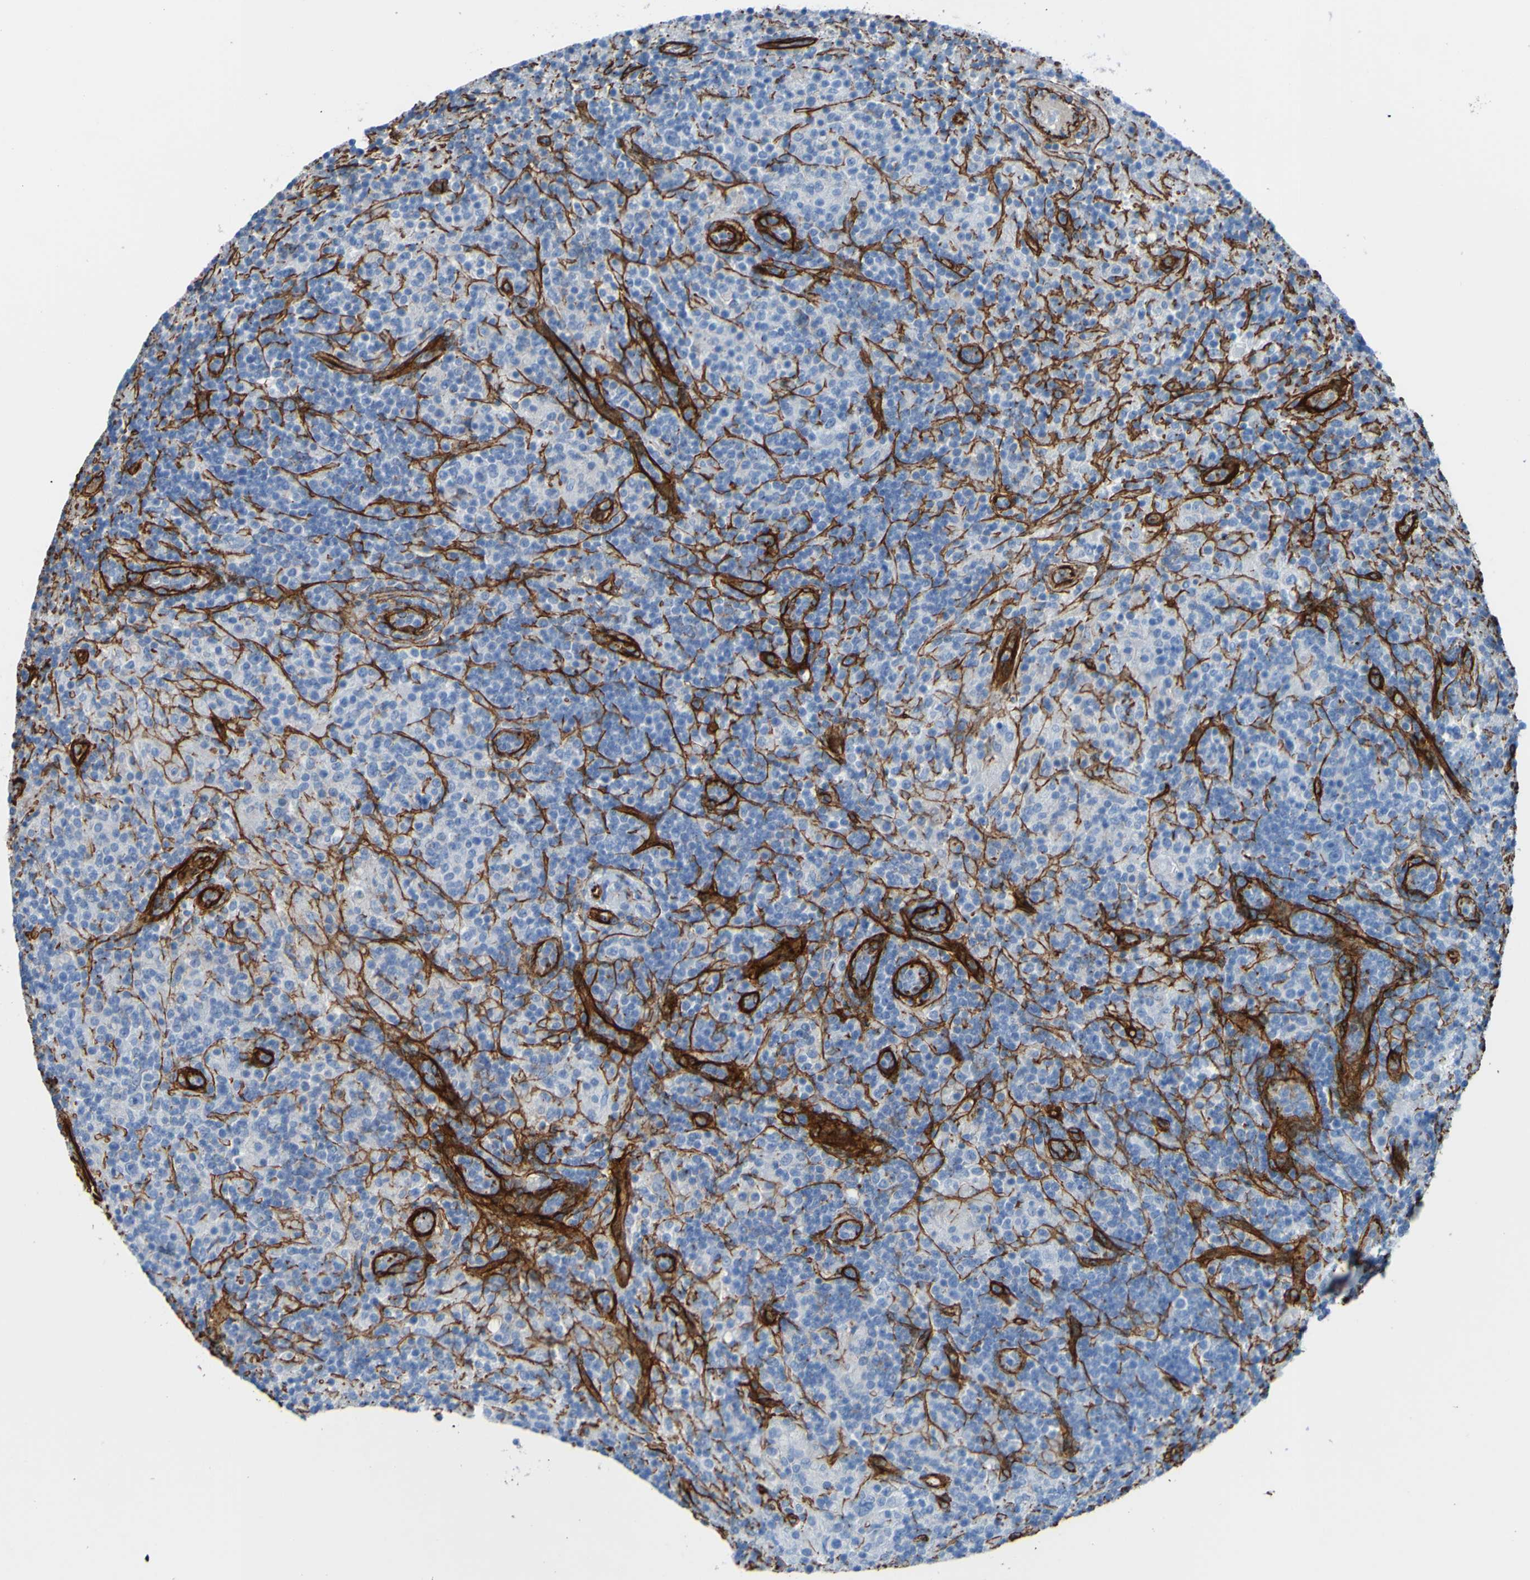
{"staining": {"intensity": "negative", "quantity": "none", "location": "none"}, "tissue": "lymphoma", "cell_type": "Tumor cells", "image_type": "cancer", "snomed": [{"axis": "morphology", "description": "Hodgkin's disease, NOS"}, {"axis": "topography", "description": "Lymph node"}], "caption": "A histopathology image of Hodgkin's disease stained for a protein shows no brown staining in tumor cells.", "gene": "COL4A2", "patient": {"sex": "male", "age": 70}}